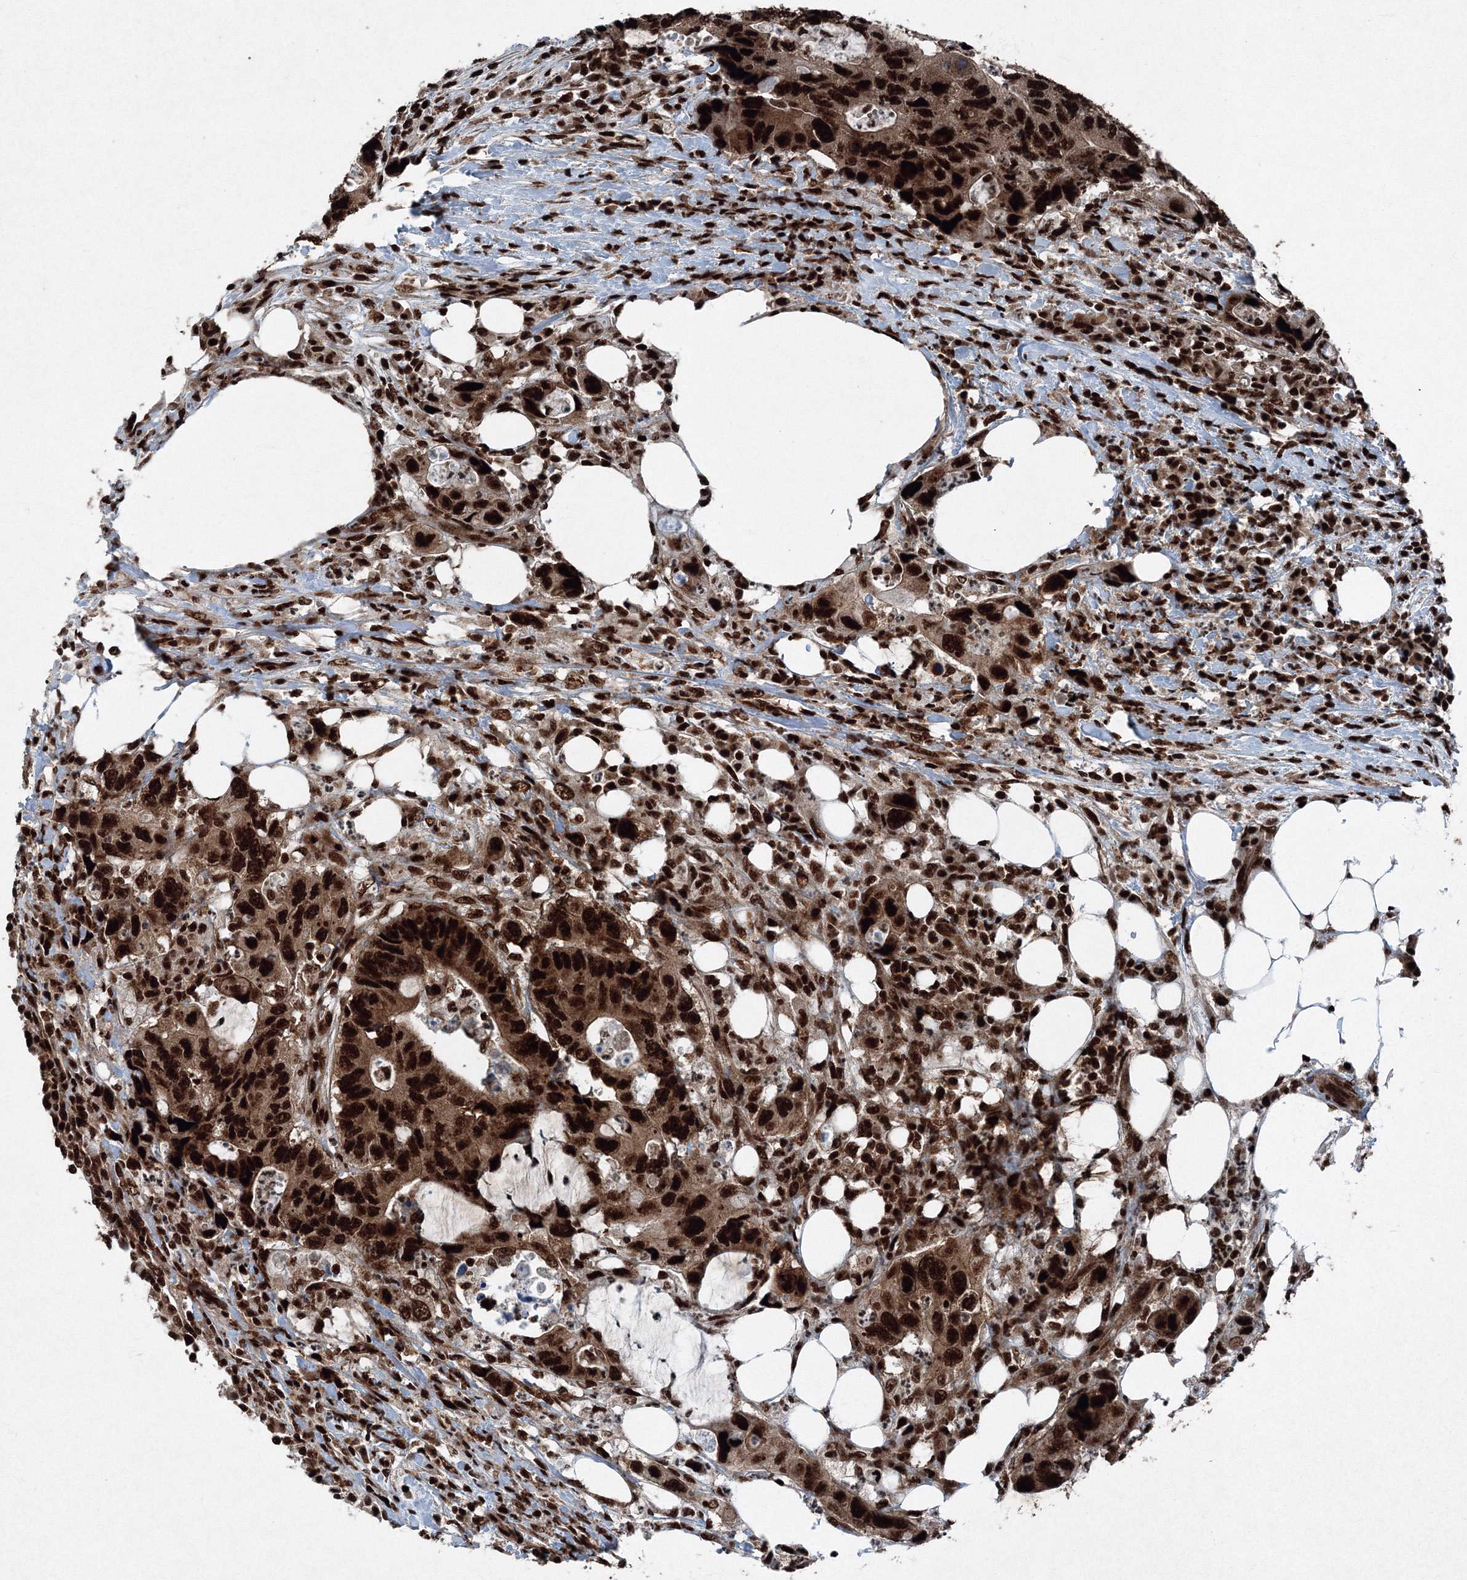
{"staining": {"intensity": "strong", "quantity": ">75%", "location": "nuclear"}, "tissue": "colorectal cancer", "cell_type": "Tumor cells", "image_type": "cancer", "snomed": [{"axis": "morphology", "description": "Adenocarcinoma, NOS"}, {"axis": "topography", "description": "Colon"}], "caption": "DAB (3,3'-diaminobenzidine) immunohistochemical staining of colorectal cancer displays strong nuclear protein positivity in about >75% of tumor cells. Nuclei are stained in blue.", "gene": "SNRPC", "patient": {"sex": "male", "age": 71}}